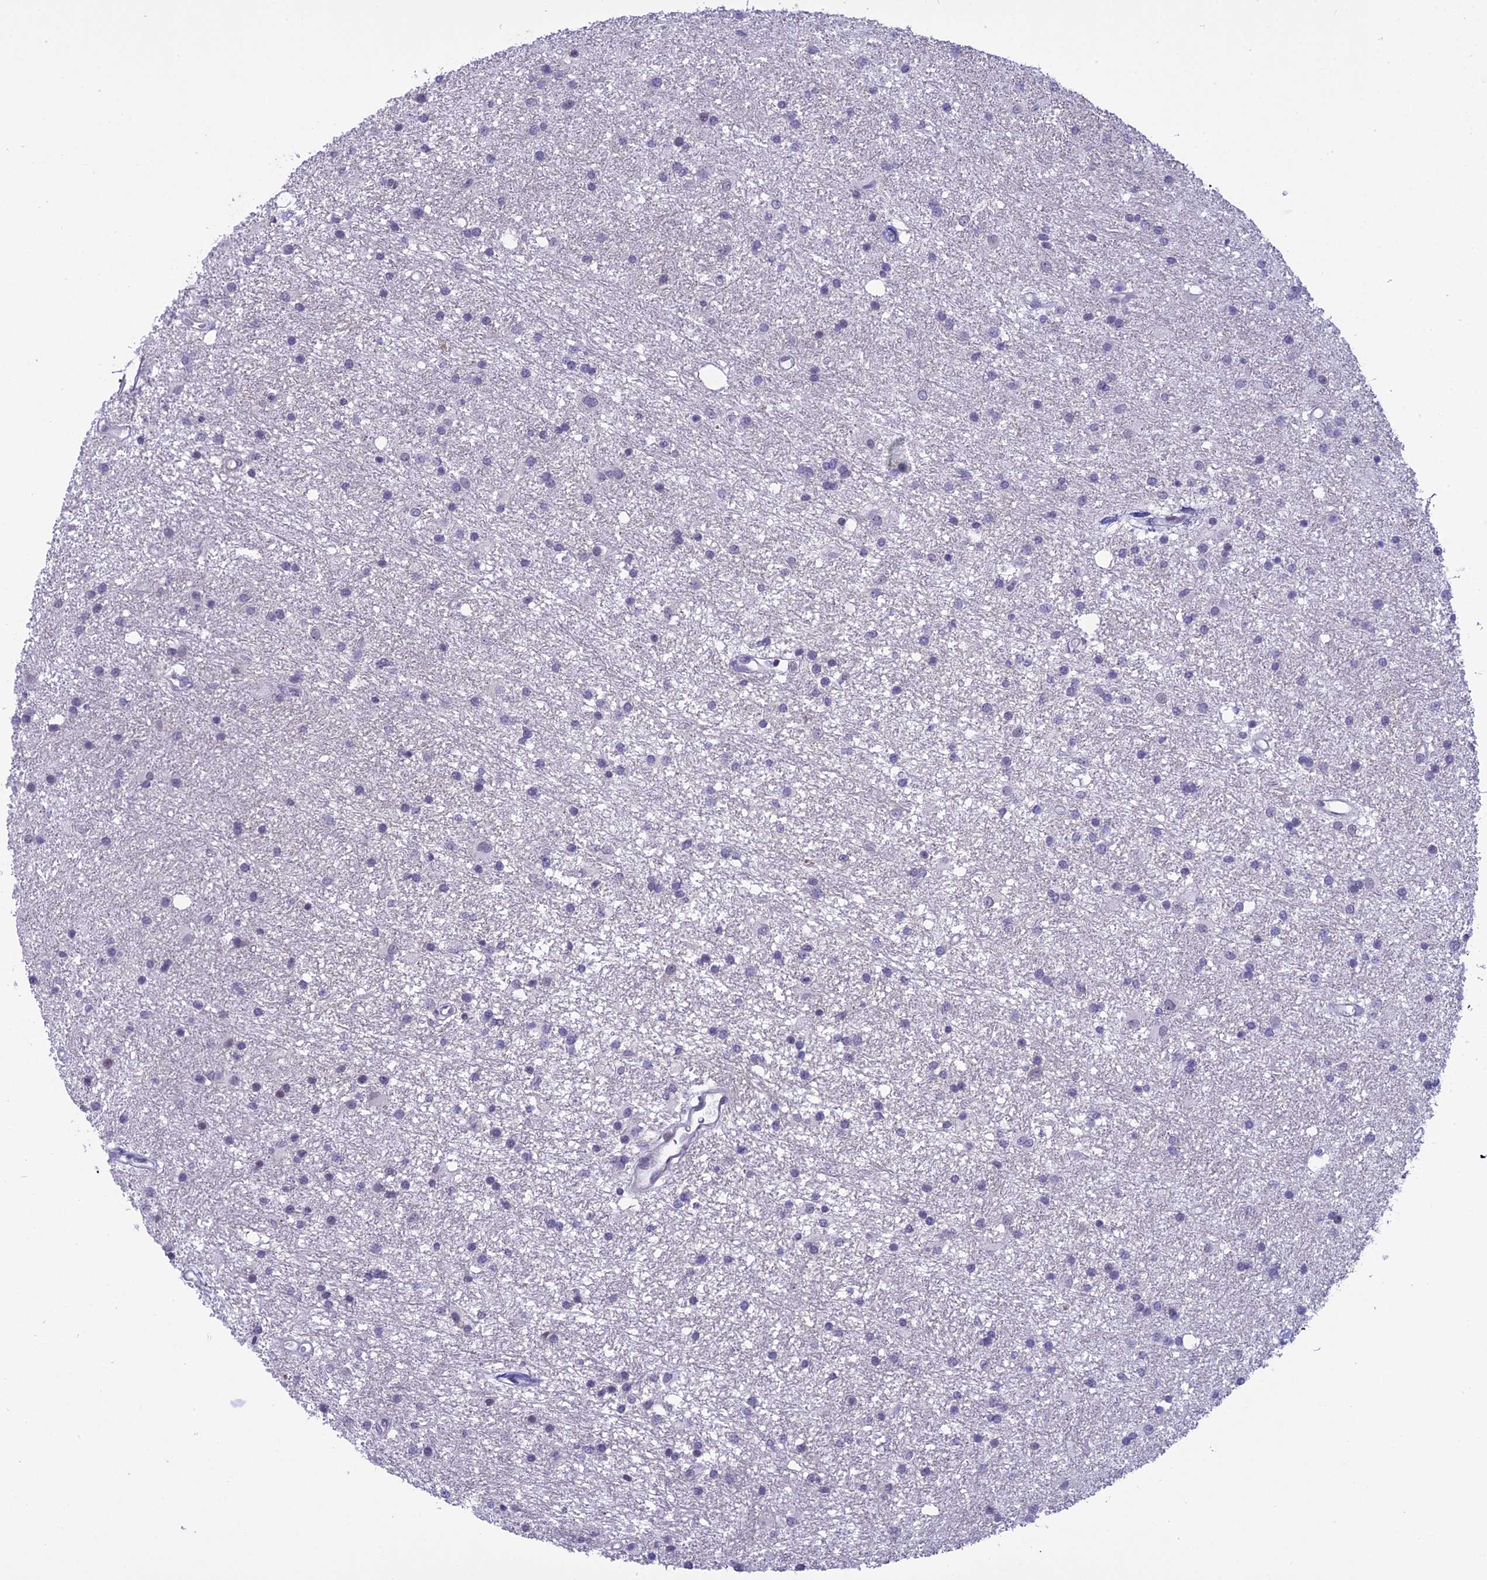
{"staining": {"intensity": "negative", "quantity": "none", "location": "none"}, "tissue": "glioma", "cell_type": "Tumor cells", "image_type": "cancer", "snomed": [{"axis": "morphology", "description": "Glioma, malignant, High grade"}, {"axis": "topography", "description": "Brain"}], "caption": "IHC micrograph of glioma stained for a protein (brown), which demonstrates no expression in tumor cells.", "gene": "SPIRE2", "patient": {"sex": "male", "age": 77}}